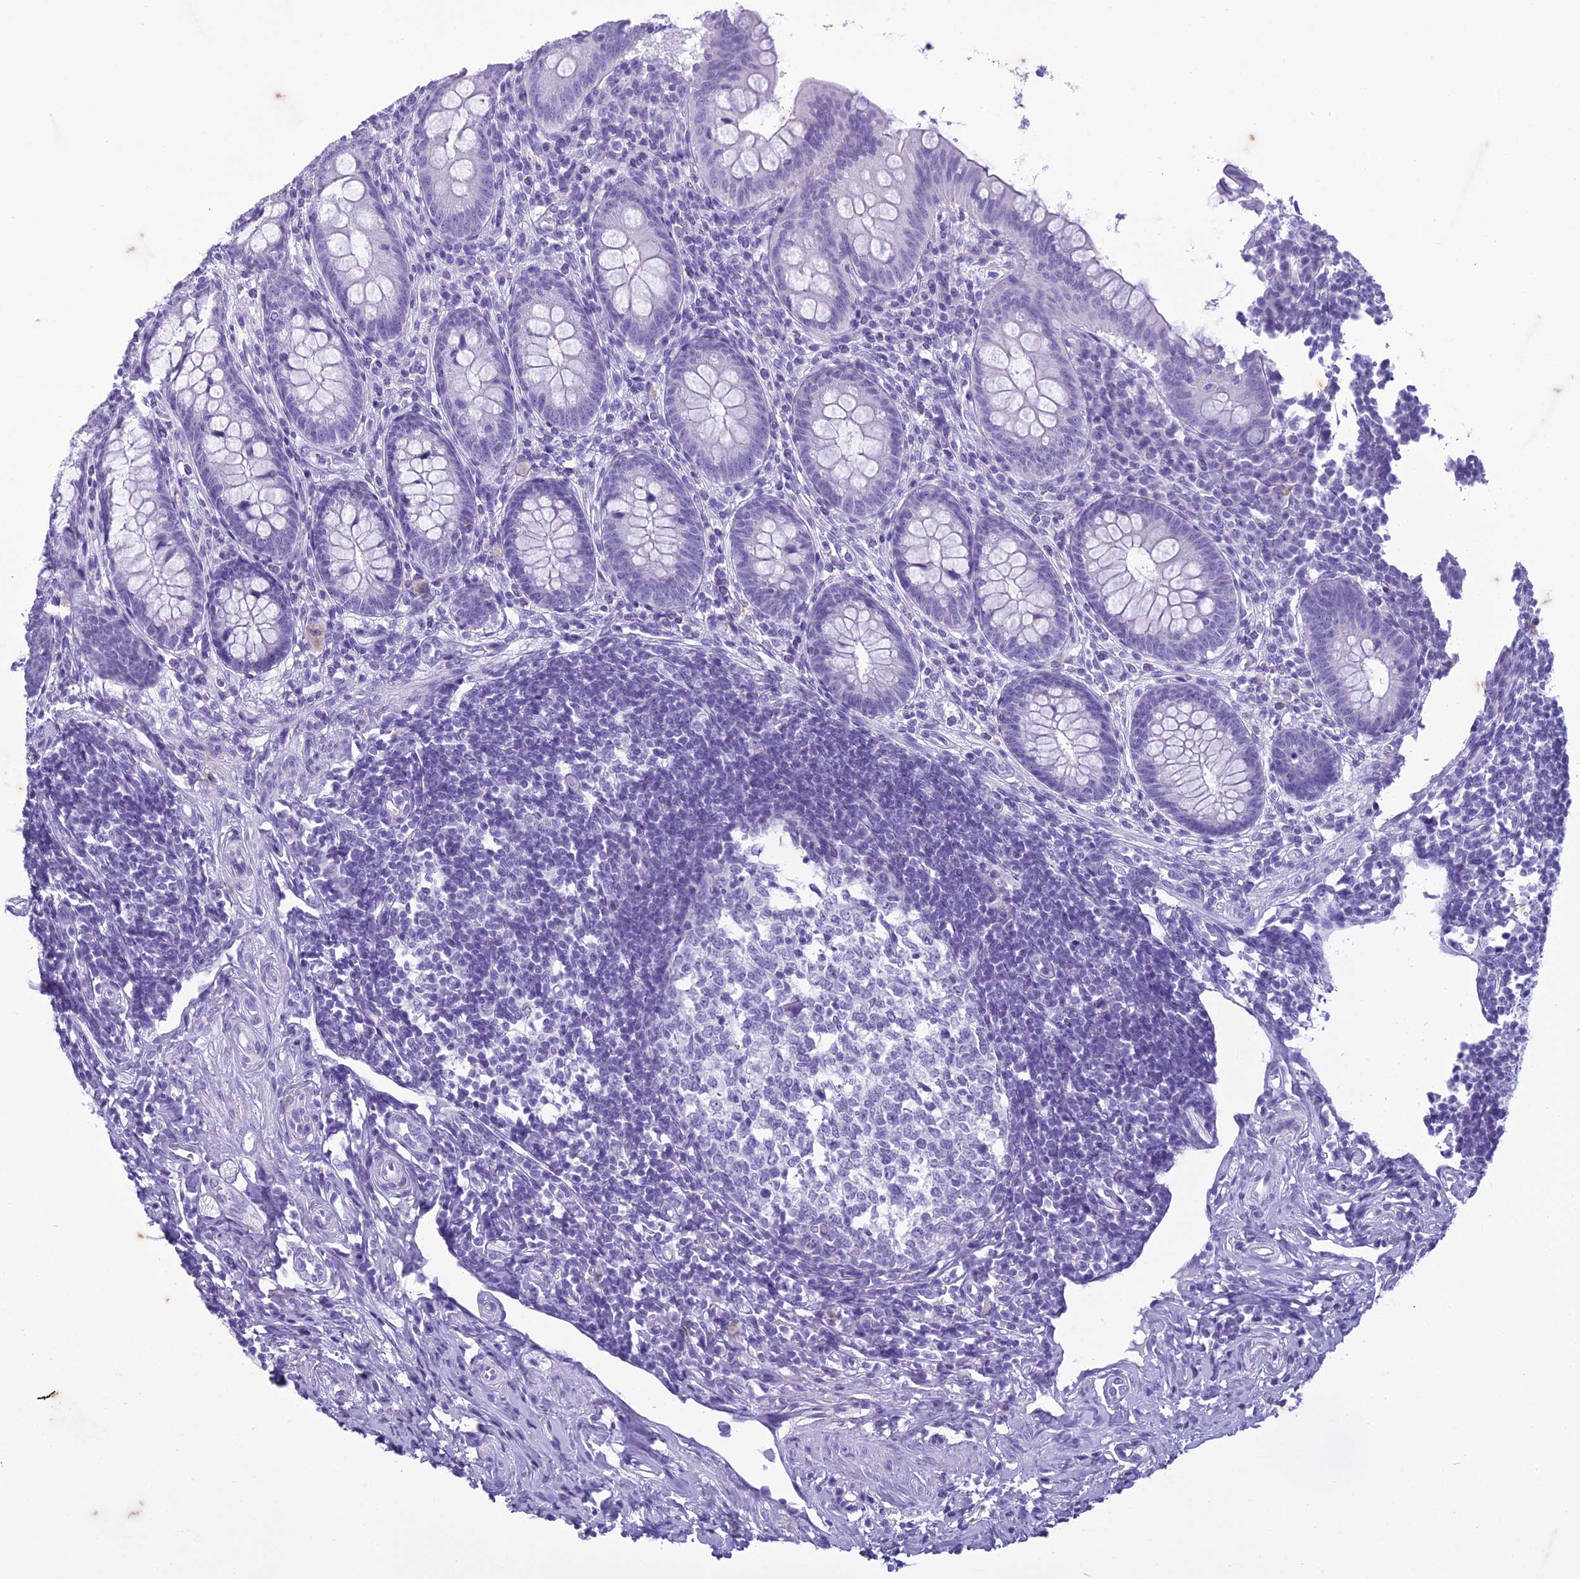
{"staining": {"intensity": "negative", "quantity": "none", "location": "none"}, "tissue": "appendix", "cell_type": "Glandular cells", "image_type": "normal", "snomed": [{"axis": "morphology", "description": "Normal tissue, NOS"}, {"axis": "topography", "description": "Appendix"}], "caption": "Photomicrograph shows no significant protein expression in glandular cells of normal appendix.", "gene": "HMGB4", "patient": {"sex": "female", "age": 33}}